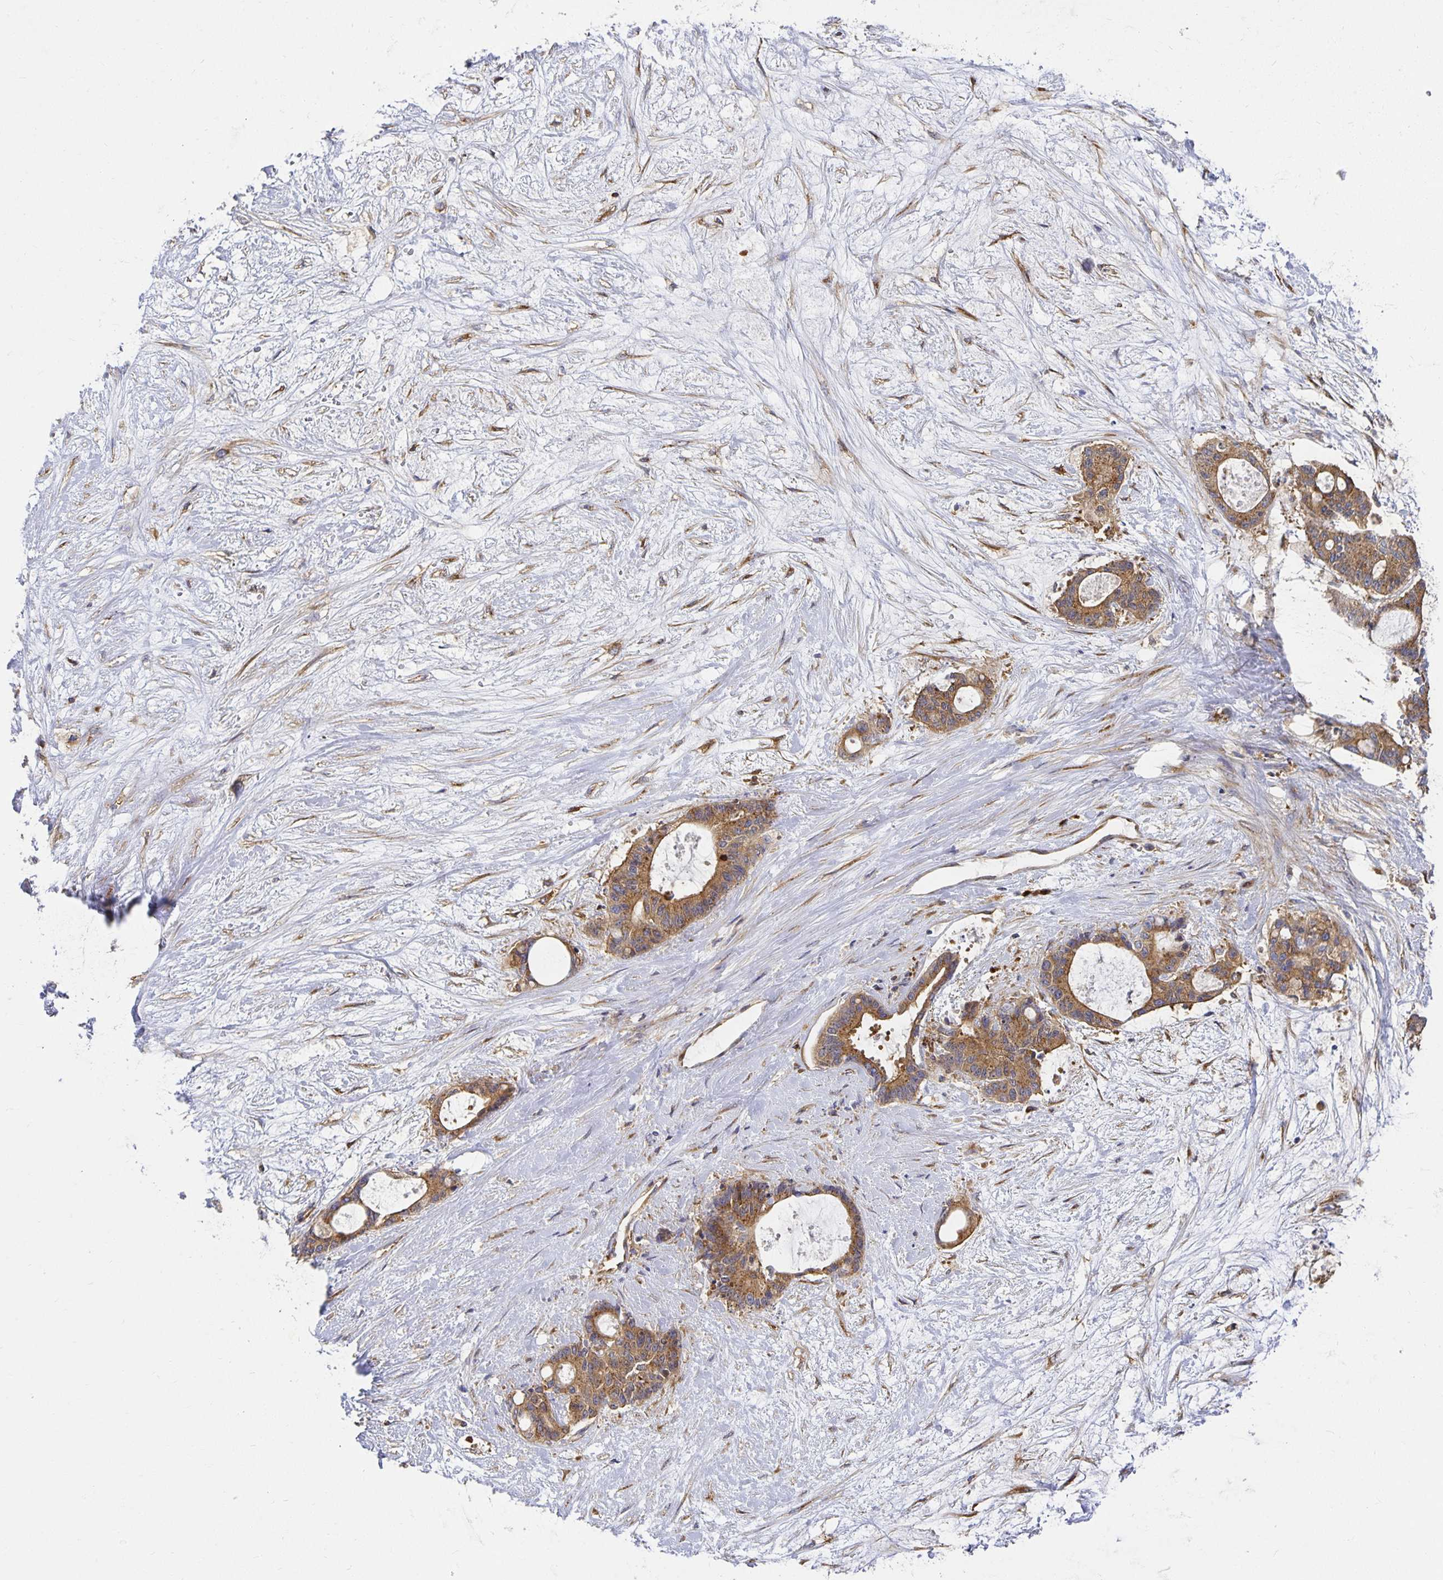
{"staining": {"intensity": "moderate", "quantity": ">75%", "location": "cytoplasmic/membranous"}, "tissue": "liver cancer", "cell_type": "Tumor cells", "image_type": "cancer", "snomed": [{"axis": "morphology", "description": "Normal tissue, NOS"}, {"axis": "morphology", "description": "Cholangiocarcinoma"}, {"axis": "topography", "description": "Liver"}, {"axis": "topography", "description": "Peripheral nerve tissue"}], "caption": "Tumor cells display medium levels of moderate cytoplasmic/membranous staining in approximately >75% of cells in human liver cancer (cholangiocarcinoma).", "gene": "USO1", "patient": {"sex": "female", "age": 73}}